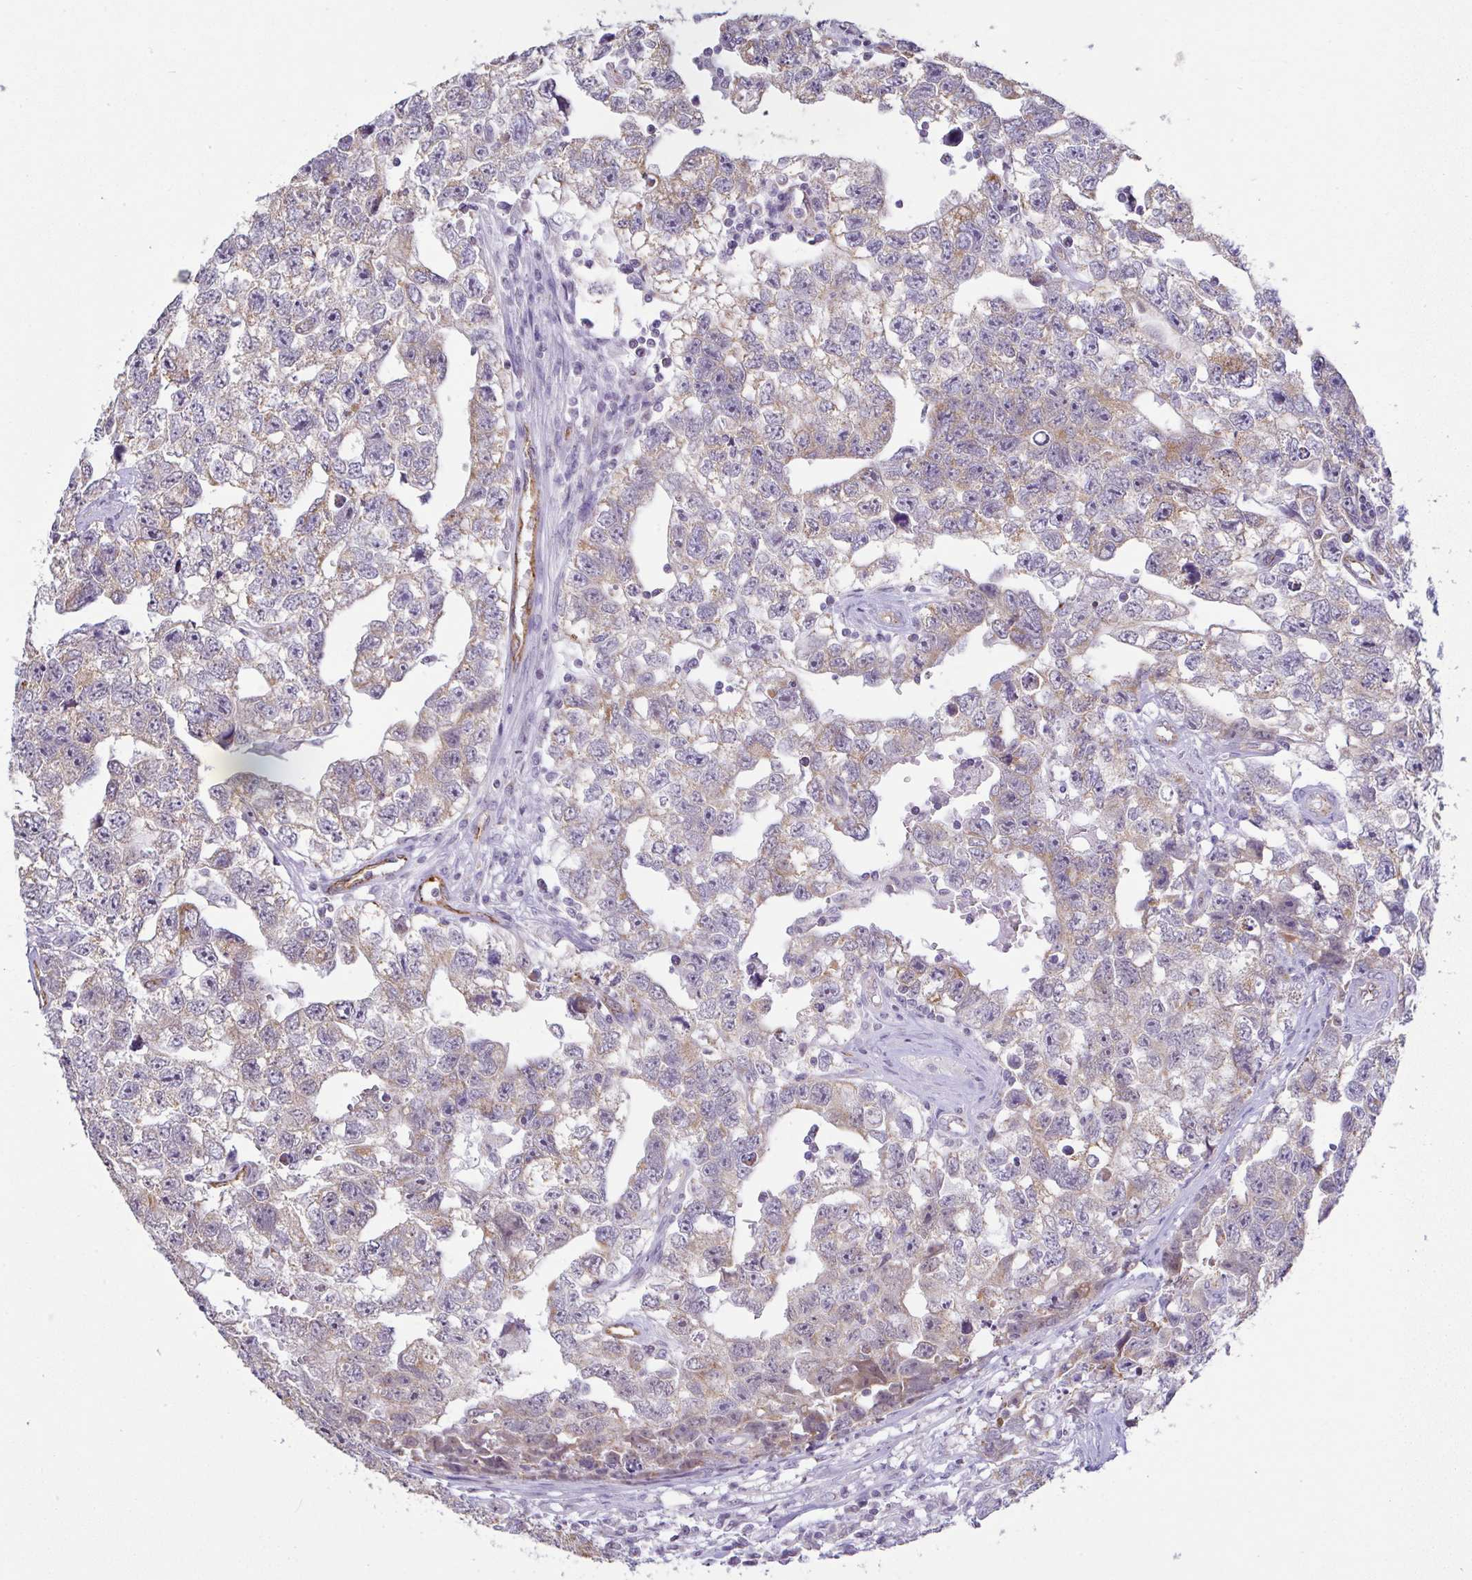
{"staining": {"intensity": "weak", "quantity": "25%-75%", "location": "cytoplasmic/membranous"}, "tissue": "testis cancer", "cell_type": "Tumor cells", "image_type": "cancer", "snomed": [{"axis": "morphology", "description": "Carcinoma, Embryonal, NOS"}, {"axis": "topography", "description": "Testis"}], "caption": "Human embryonal carcinoma (testis) stained with a brown dye displays weak cytoplasmic/membranous positive staining in approximately 25%-75% of tumor cells.", "gene": "PLCD4", "patient": {"sex": "male", "age": 22}}